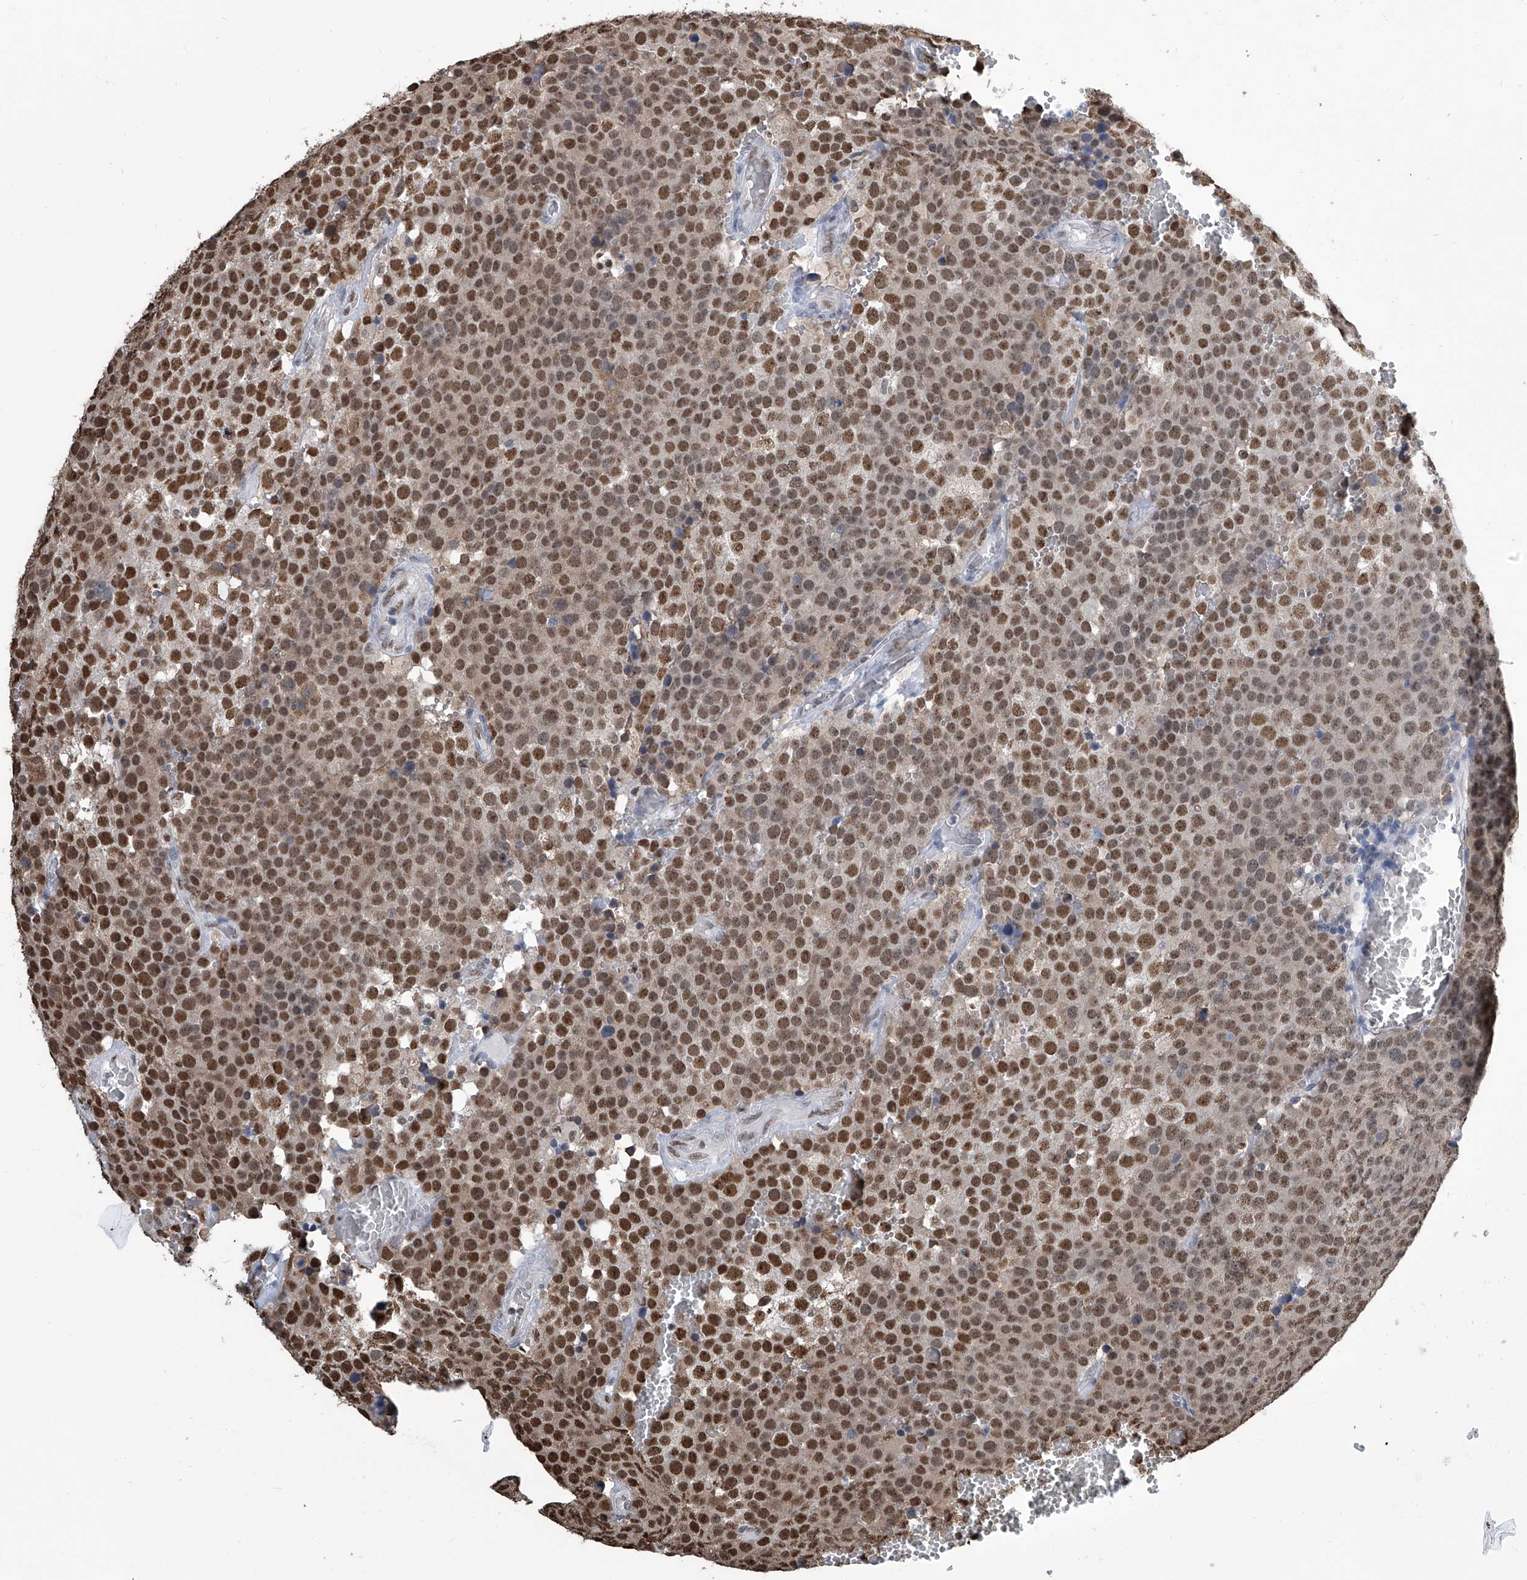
{"staining": {"intensity": "strong", "quantity": ">75%", "location": "nuclear"}, "tissue": "testis cancer", "cell_type": "Tumor cells", "image_type": "cancer", "snomed": [{"axis": "morphology", "description": "Seminoma, NOS"}, {"axis": "topography", "description": "Testis"}], "caption": "There is high levels of strong nuclear expression in tumor cells of seminoma (testis), as demonstrated by immunohistochemical staining (brown color).", "gene": "SREBF2", "patient": {"sex": "male", "age": 71}}